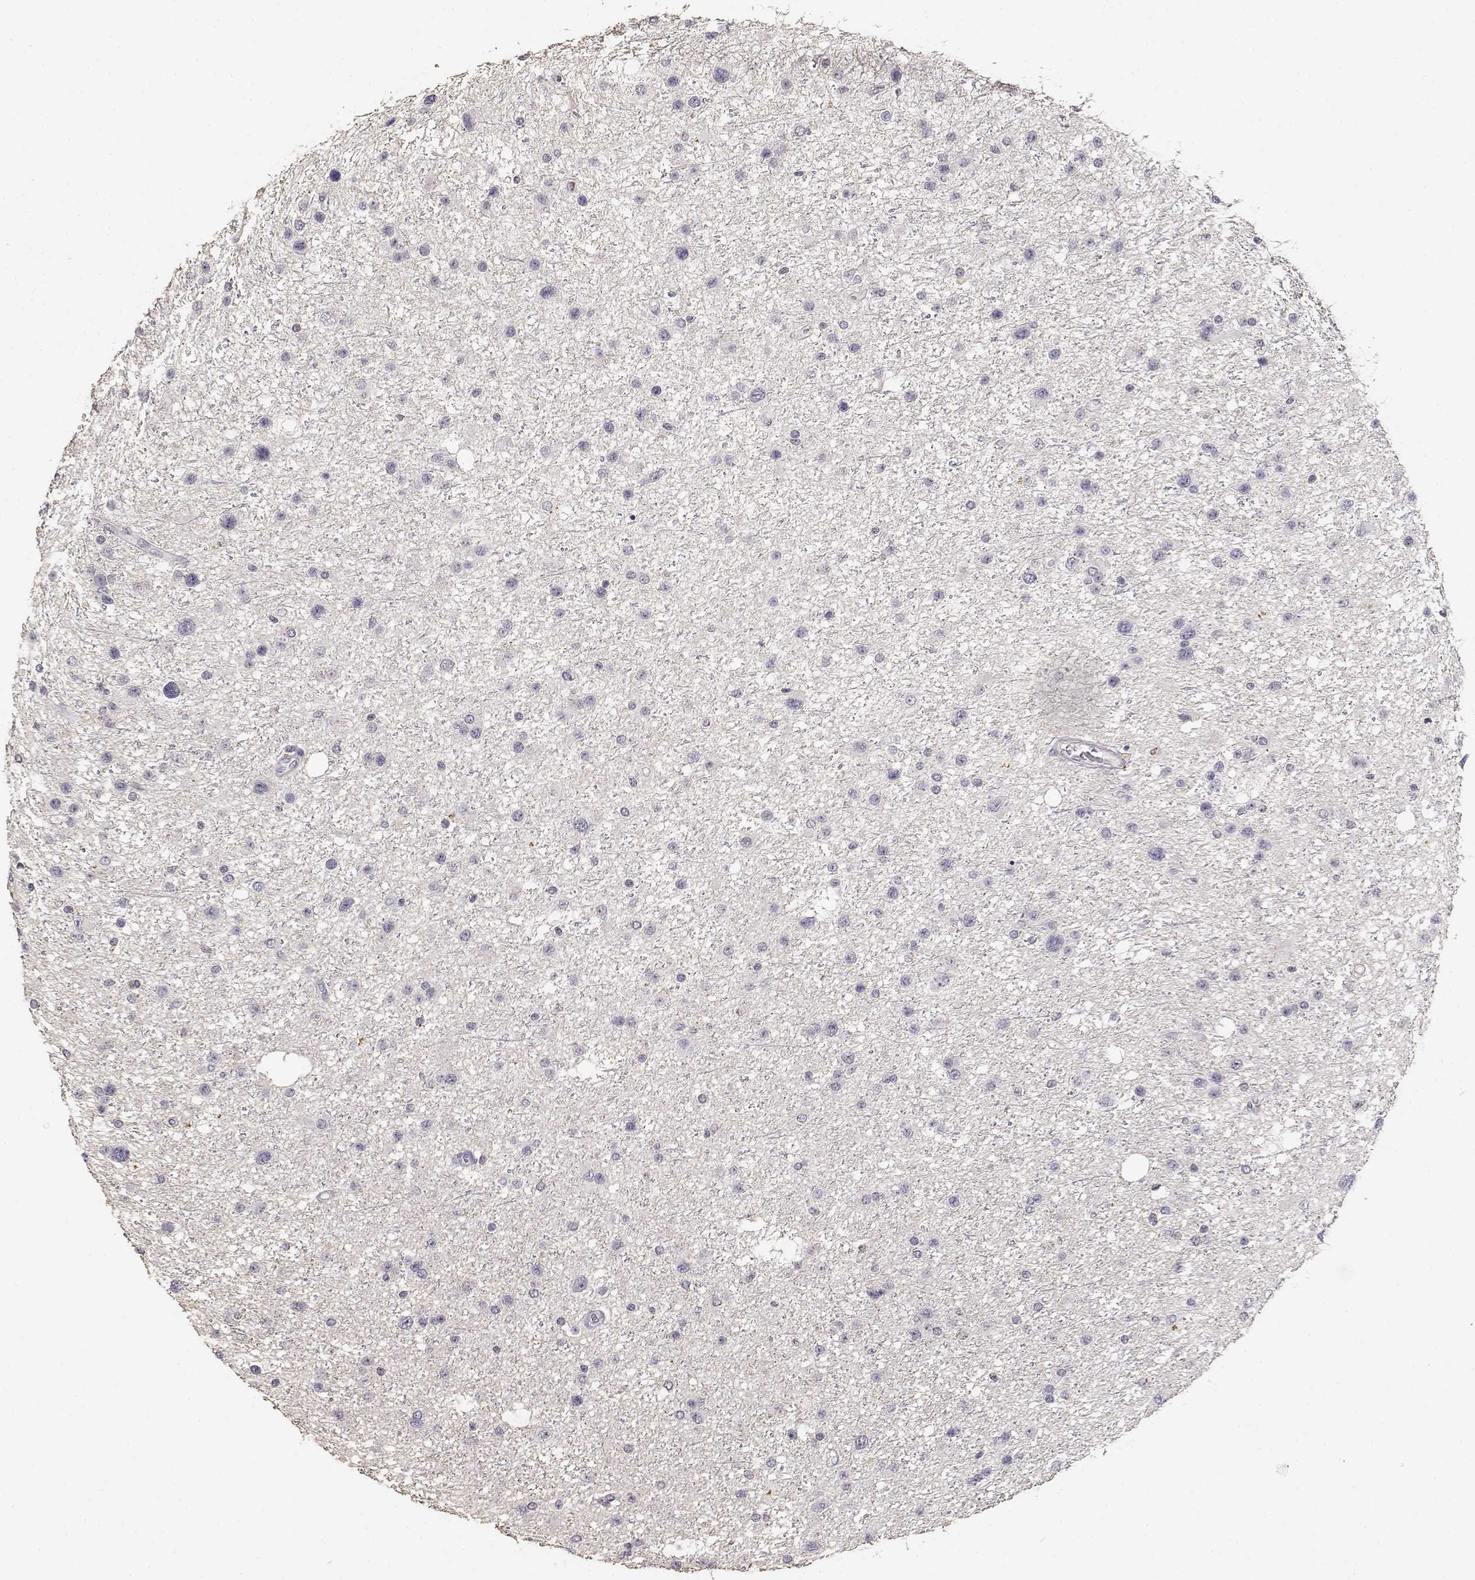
{"staining": {"intensity": "negative", "quantity": "none", "location": "none"}, "tissue": "glioma", "cell_type": "Tumor cells", "image_type": "cancer", "snomed": [{"axis": "morphology", "description": "Glioma, malignant, Low grade"}, {"axis": "topography", "description": "Brain"}], "caption": "Micrograph shows no protein staining in tumor cells of malignant glioma (low-grade) tissue.", "gene": "TNFRSF10C", "patient": {"sex": "female", "age": 32}}